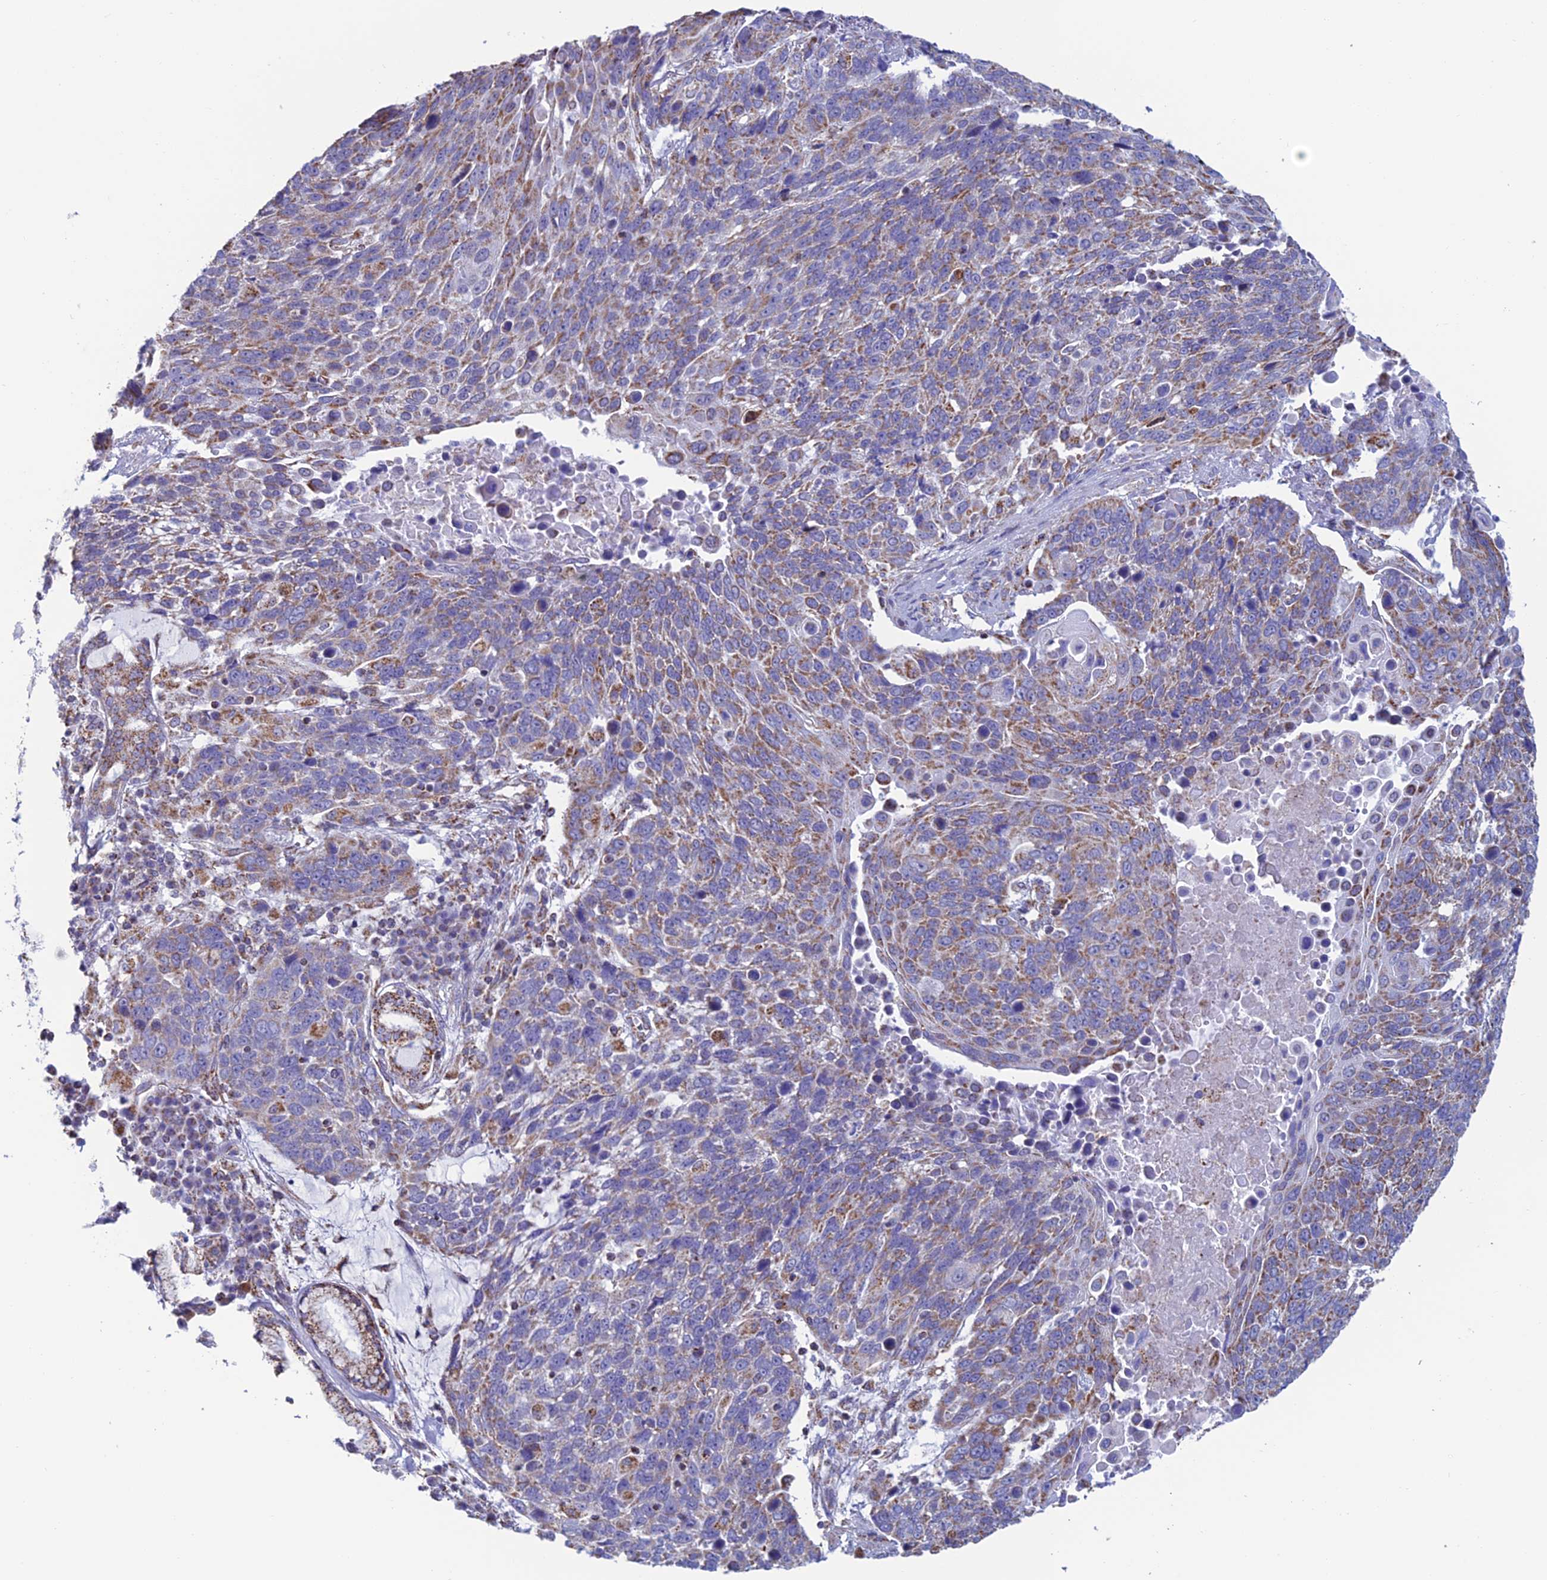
{"staining": {"intensity": "moderate", "quantity": ">75%", "location": "cytoplasmic/membranous"}, "tissue": "lung cancer", "cell_type": "Tumor cells", "image_type": "cancer", "snomed": [{"axis": "morphology", "description": "Squamous cell carcinoma, NOS"}, {"axis": "topography", "description": "Lung"}], "caption": "This photomicrograph demonstrates immunohistochemistry (IHC) staining of human squamous cell carcinoma (lung), with medium moderate cytoplasmic/membranous expression in about >75% of tumor cells.", "gene": "ZNG1B", "patient": {"sex": "male", "age": 66}}